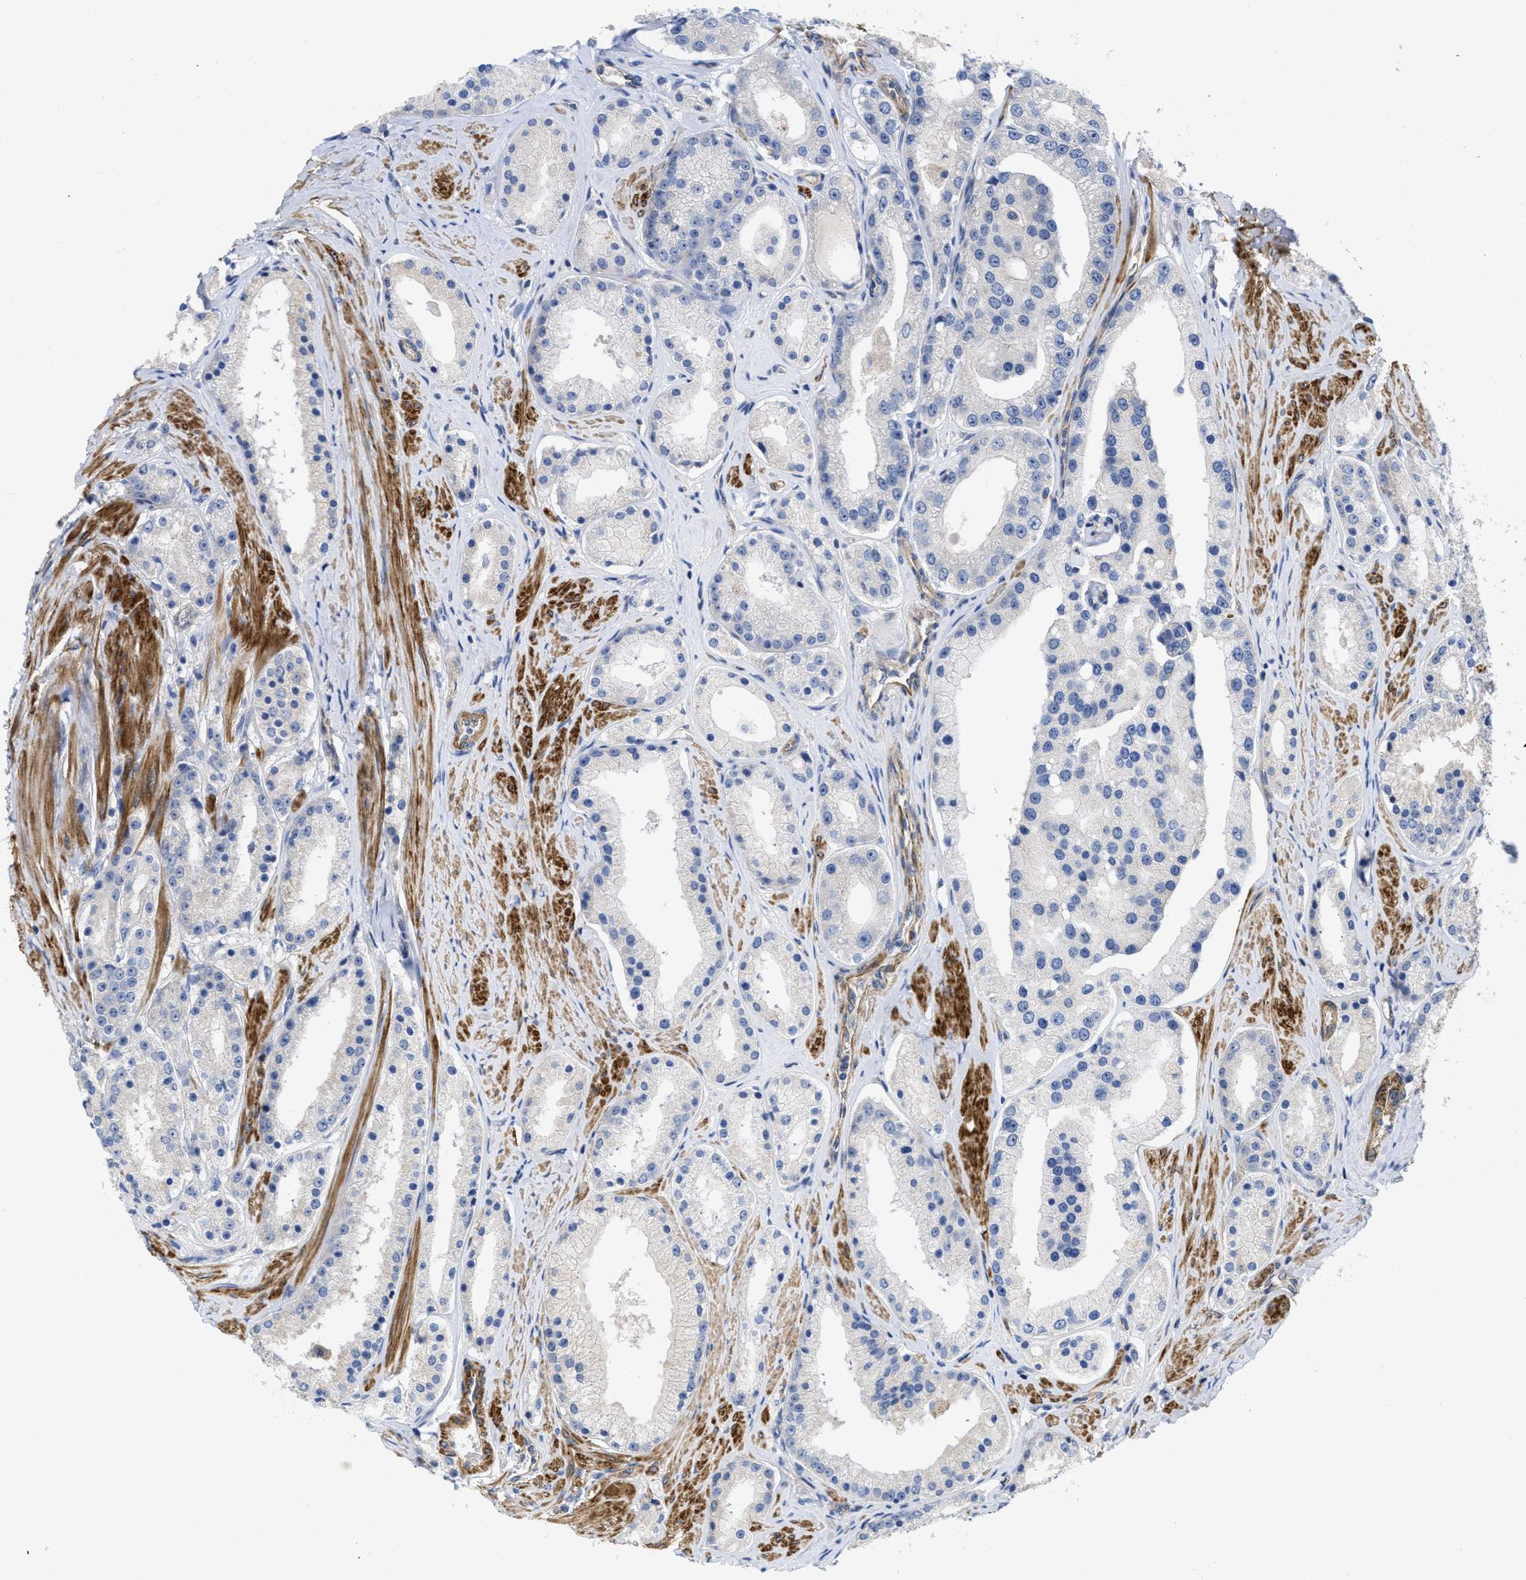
{"staining": {"intensity": "negative", "quantity": "none", "location": "none"}, "tissue": "prostate cancer", "cell_type": "Tumor cells", "image_type": "cancer", "snomed": [{"axis": "morphology", "description": "Adenocarcinoma, Low grade"}, {"axis": "topography", "description": "Prostate"}], "caption": "Micrograph shows no significant protein staining in tumor cells of prostate cancer (low-grade adenocarcinoma).", "gene": "ARHGEF26", "patient": {"sex": "male", "age": 63}}